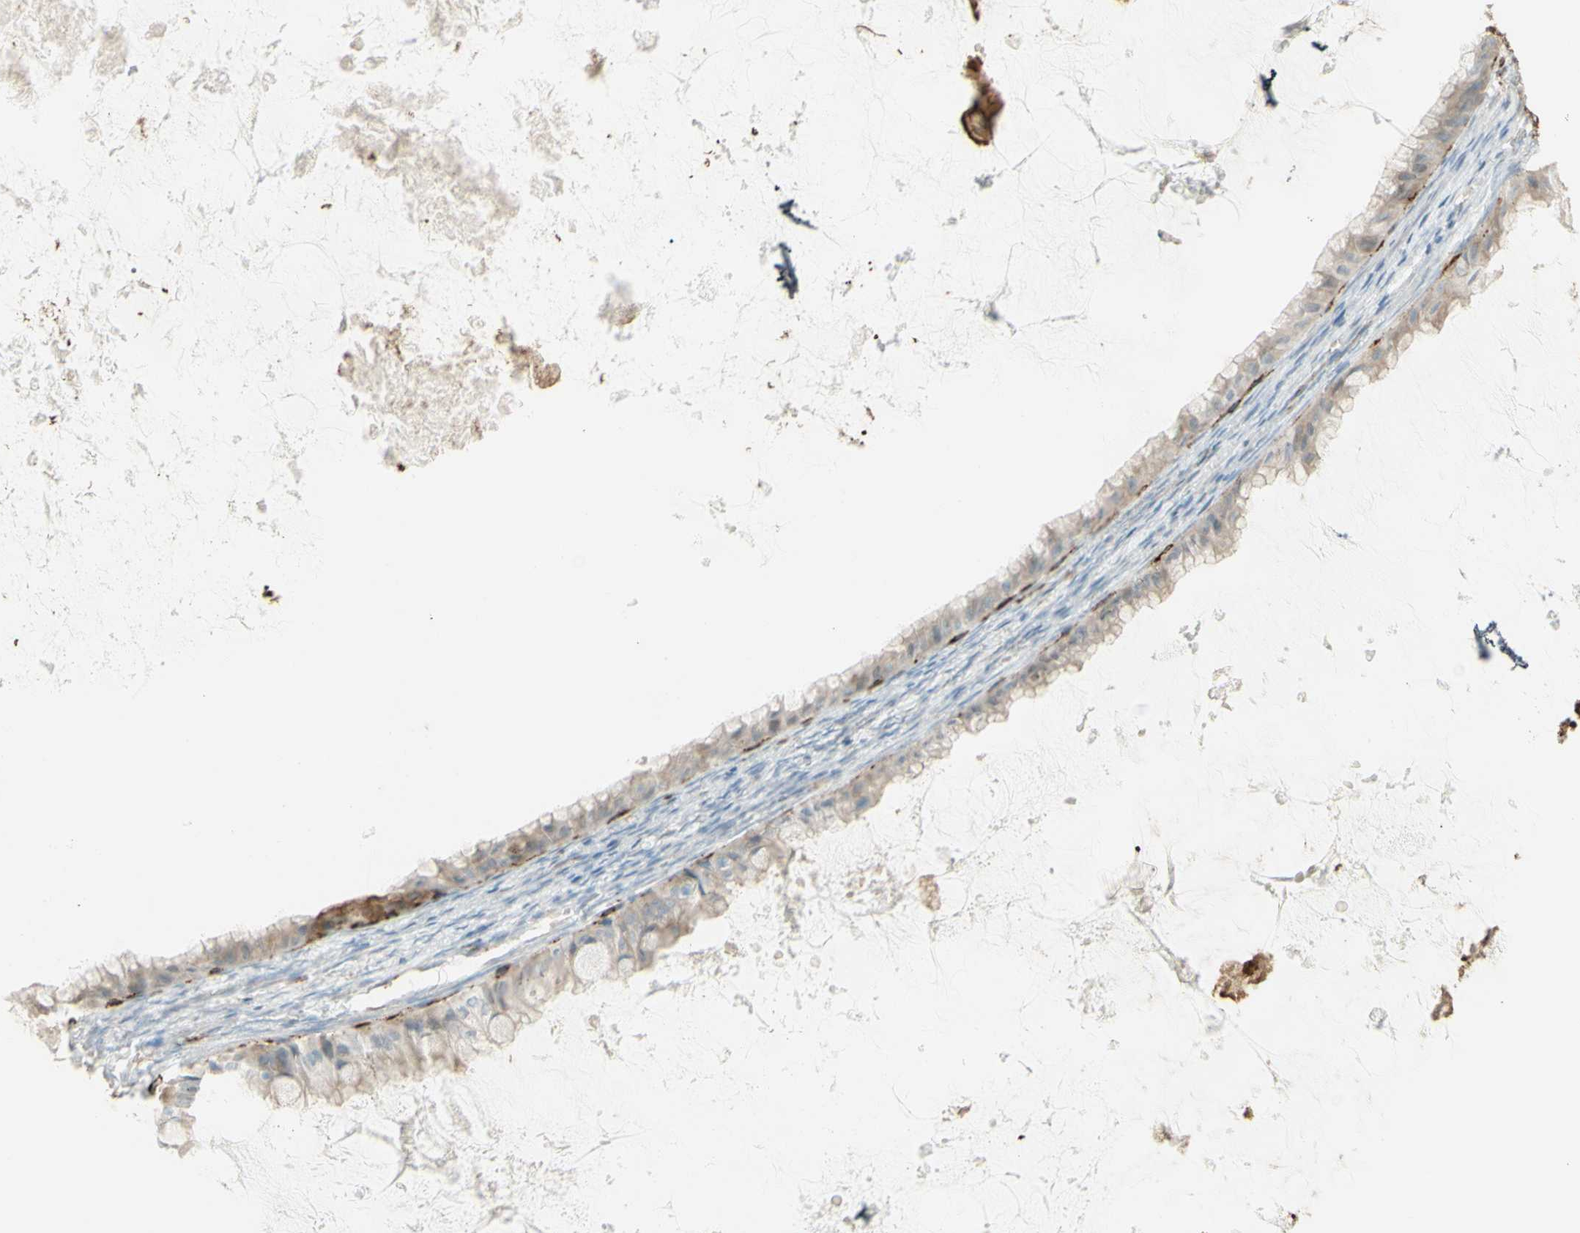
{"staining": {"intensity": "weak", "quantity": ">75%", "location": "cytoplasmic/membranous"}, "tissue": "ovarian cancer", "cell_type": "Tumor cells", "image_type": "cancer", "snomed": [{"axis": "morphology", "description": "Cystadenocarcinoma, mucinous, NOS"}, {"axis": "topography", "description": "Ovary"}], "caption": "This is an image of immunohistochemistry staining of ovarian mucinous cystadenocarcinoma, which shows weak staining in the cytoplasmic/membranous of tumor cells.", "gene": "HLA-DPB1", "patient": {"sex": "female", "age": 61}}